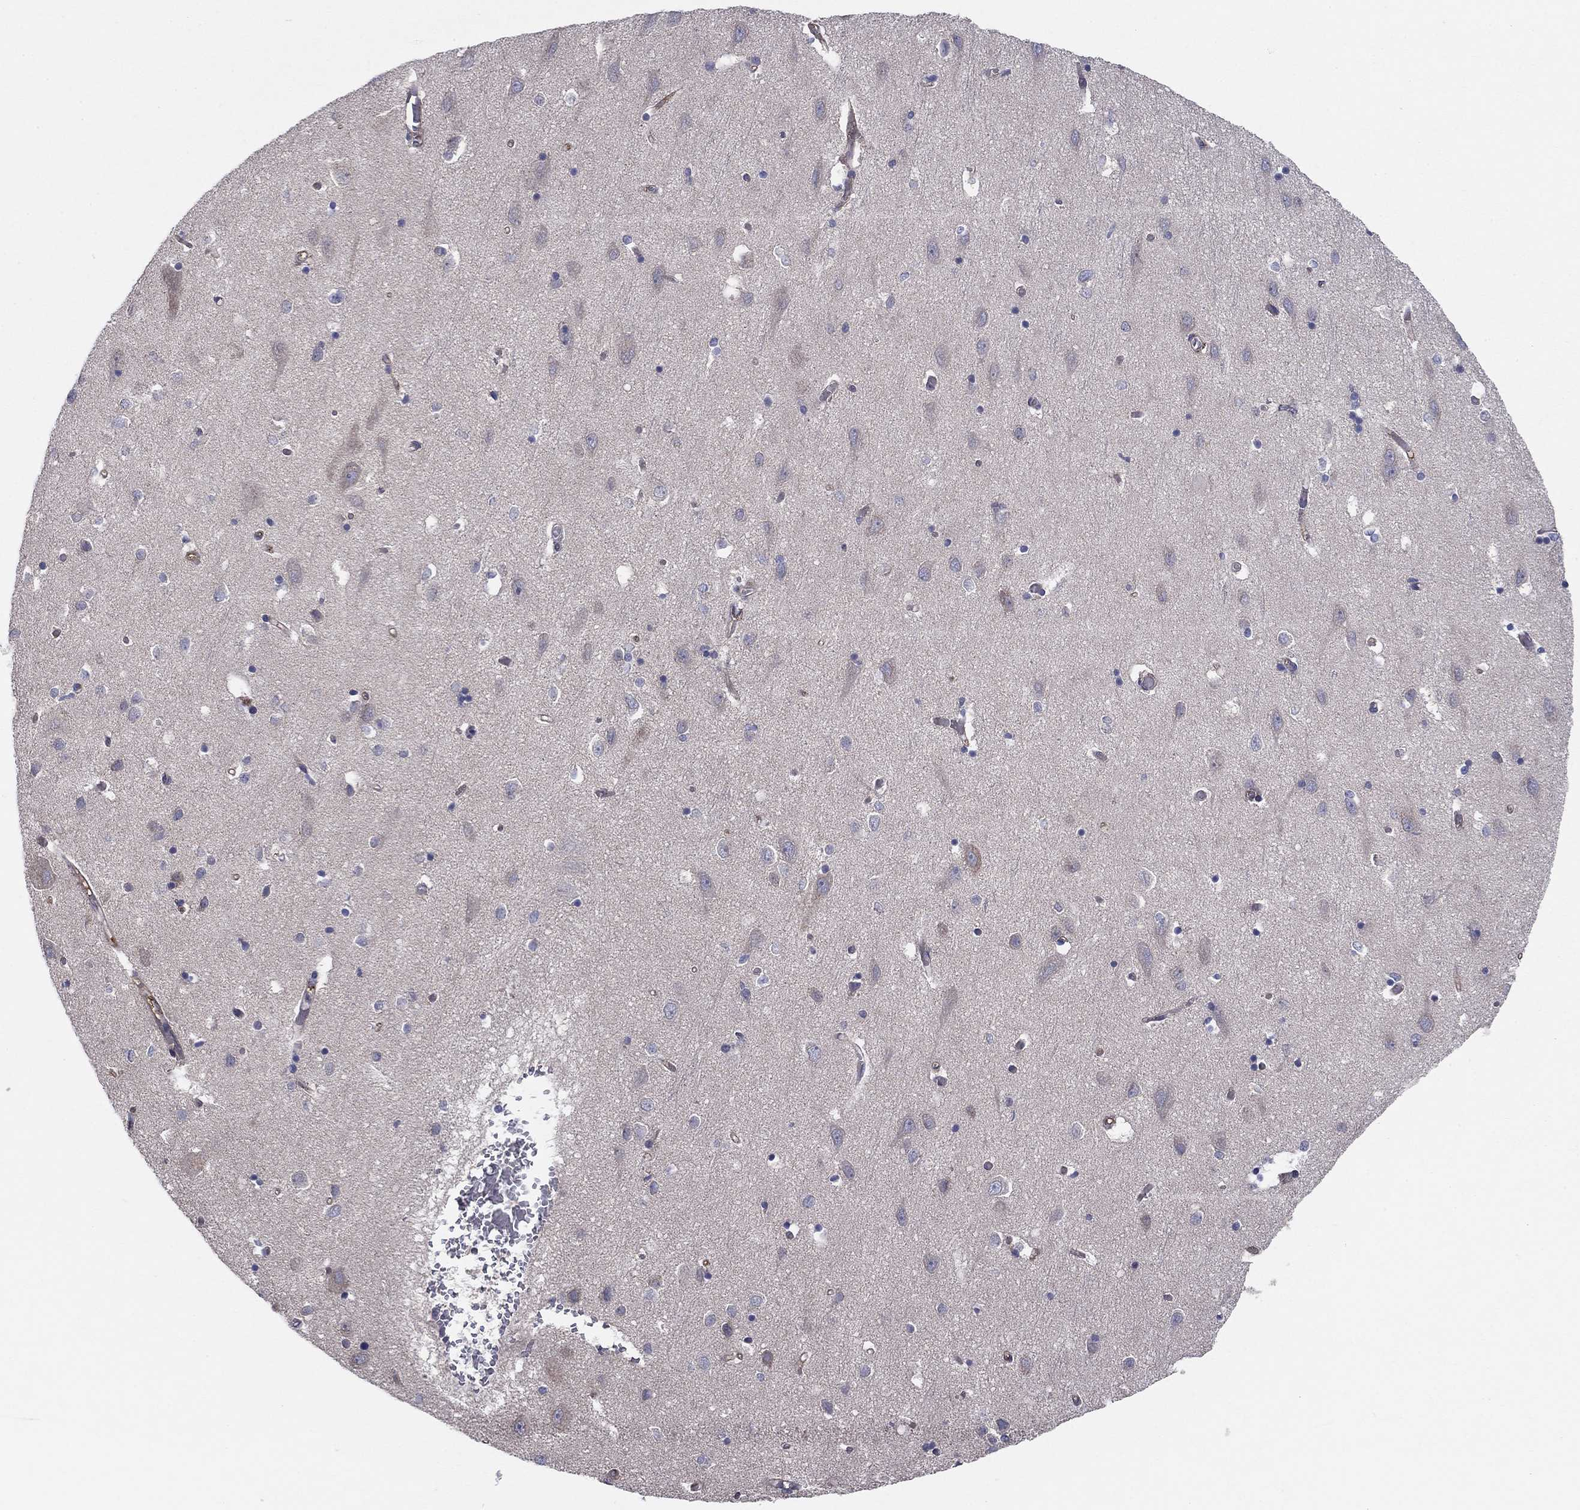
{"staining": {"intensity": "negative", "quantity": "none", "location": "none"}, "tissue": "cerebral cortex", "cell_type": "Endothelial cells", "image_type": "normal", "snomed": [{"axis": "morphology", "description": "Normal tissue, NOS"}, {"axis": "topography", "description": "Cerebral cortex"}], "caption": "Cerebral cortex stained for a protein using IHC shows no positivity endothelial cells.", "gene": "EMP2", "patient": {"sex": "male", "age": 70}}